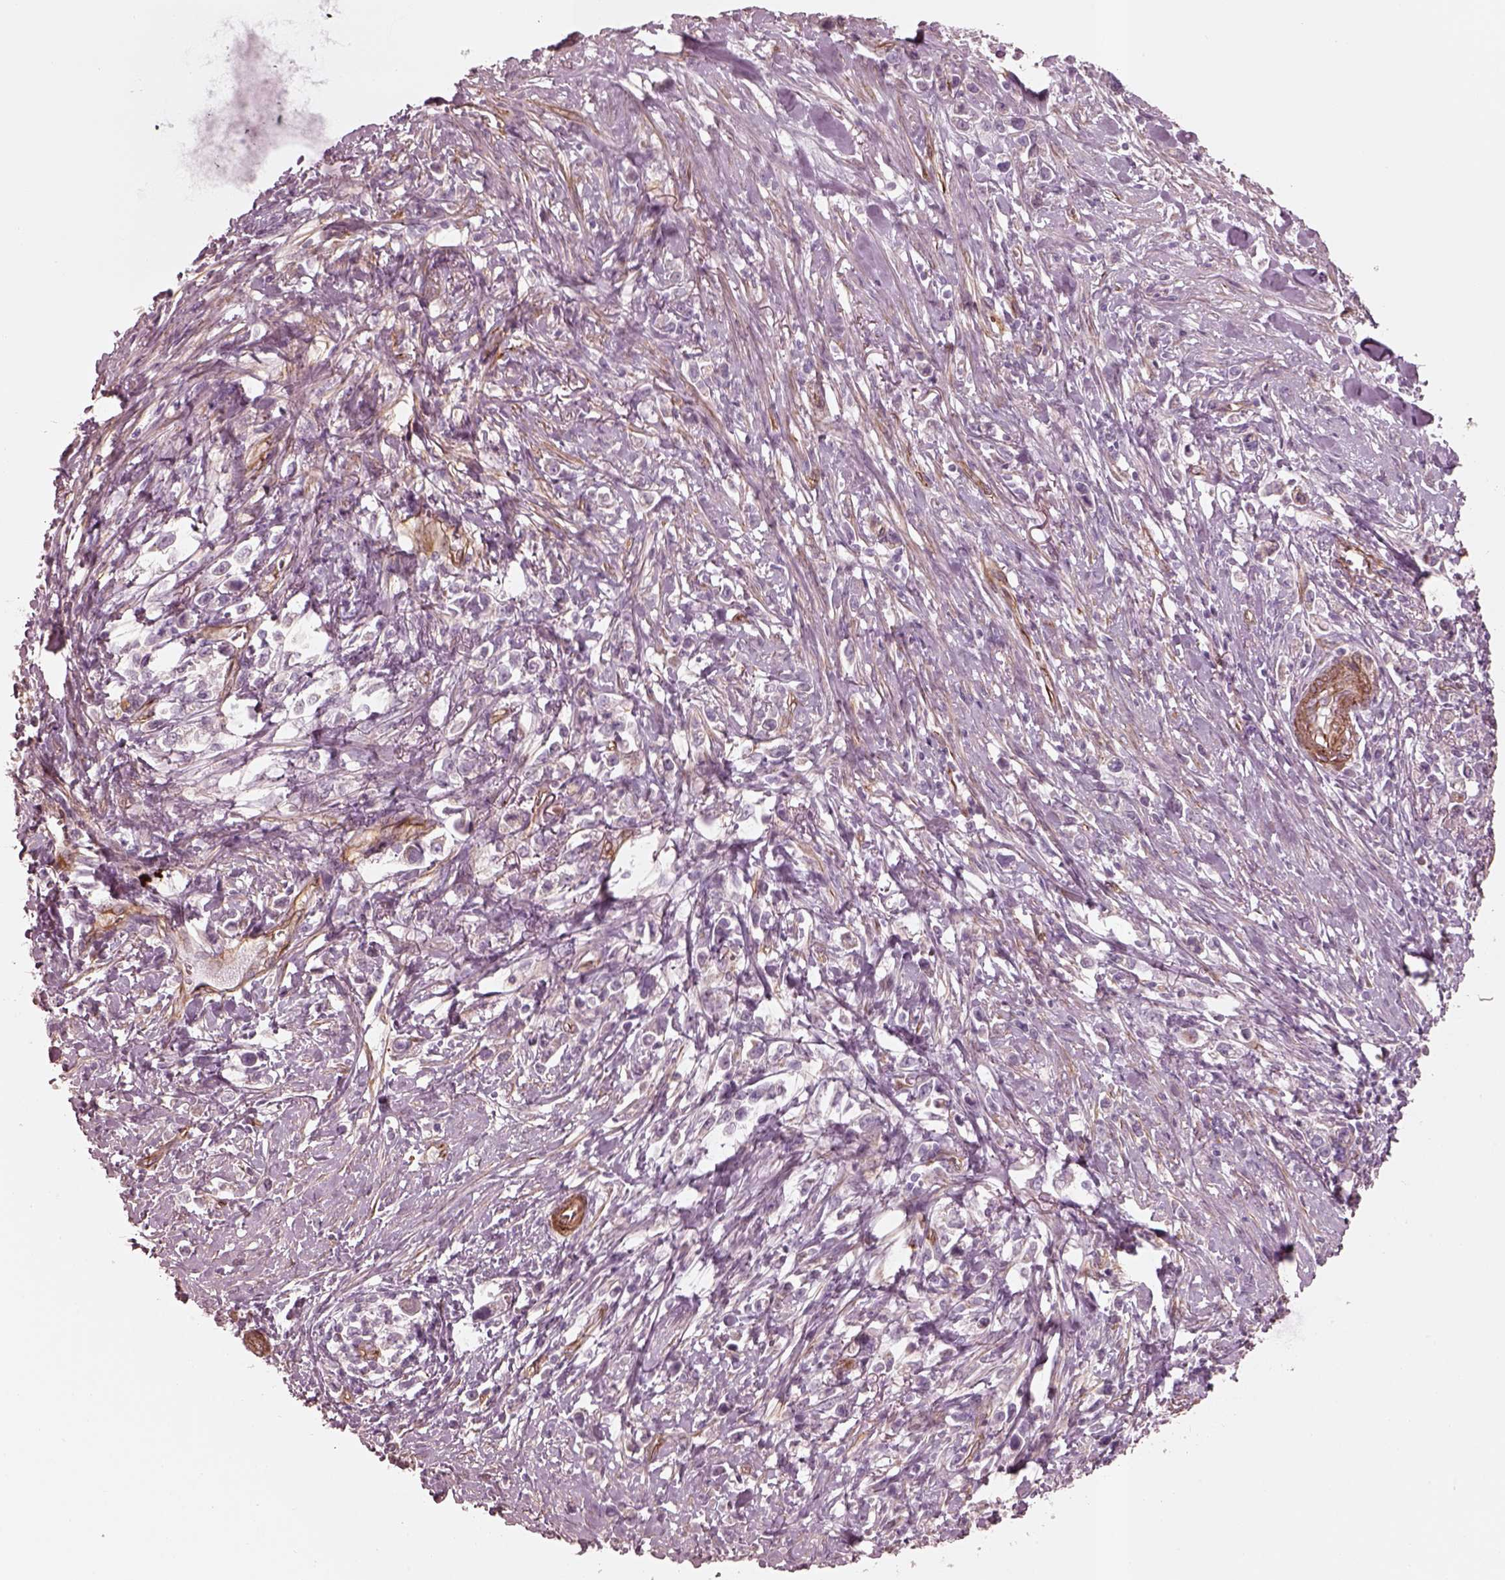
{"staining": {"intensity": "negative", "quantity": "none", "location": "none"}, "tissue": "stomach cancer", "cell_type": "Tumor cells", "image_type": "cancer", "snomed": [{"axis": "morphology", "description": "Adenocarcinoma, NOS"}, {"axis": "topography", "description": "Stomach"}], "caption": "Human stomach cancer (adenocarcinoma) stained for a protein using immunohistochemistry displays no positivity in tumor cells.", "gene": "CRYM", "patient": {"sex": "male", "age": 63}}